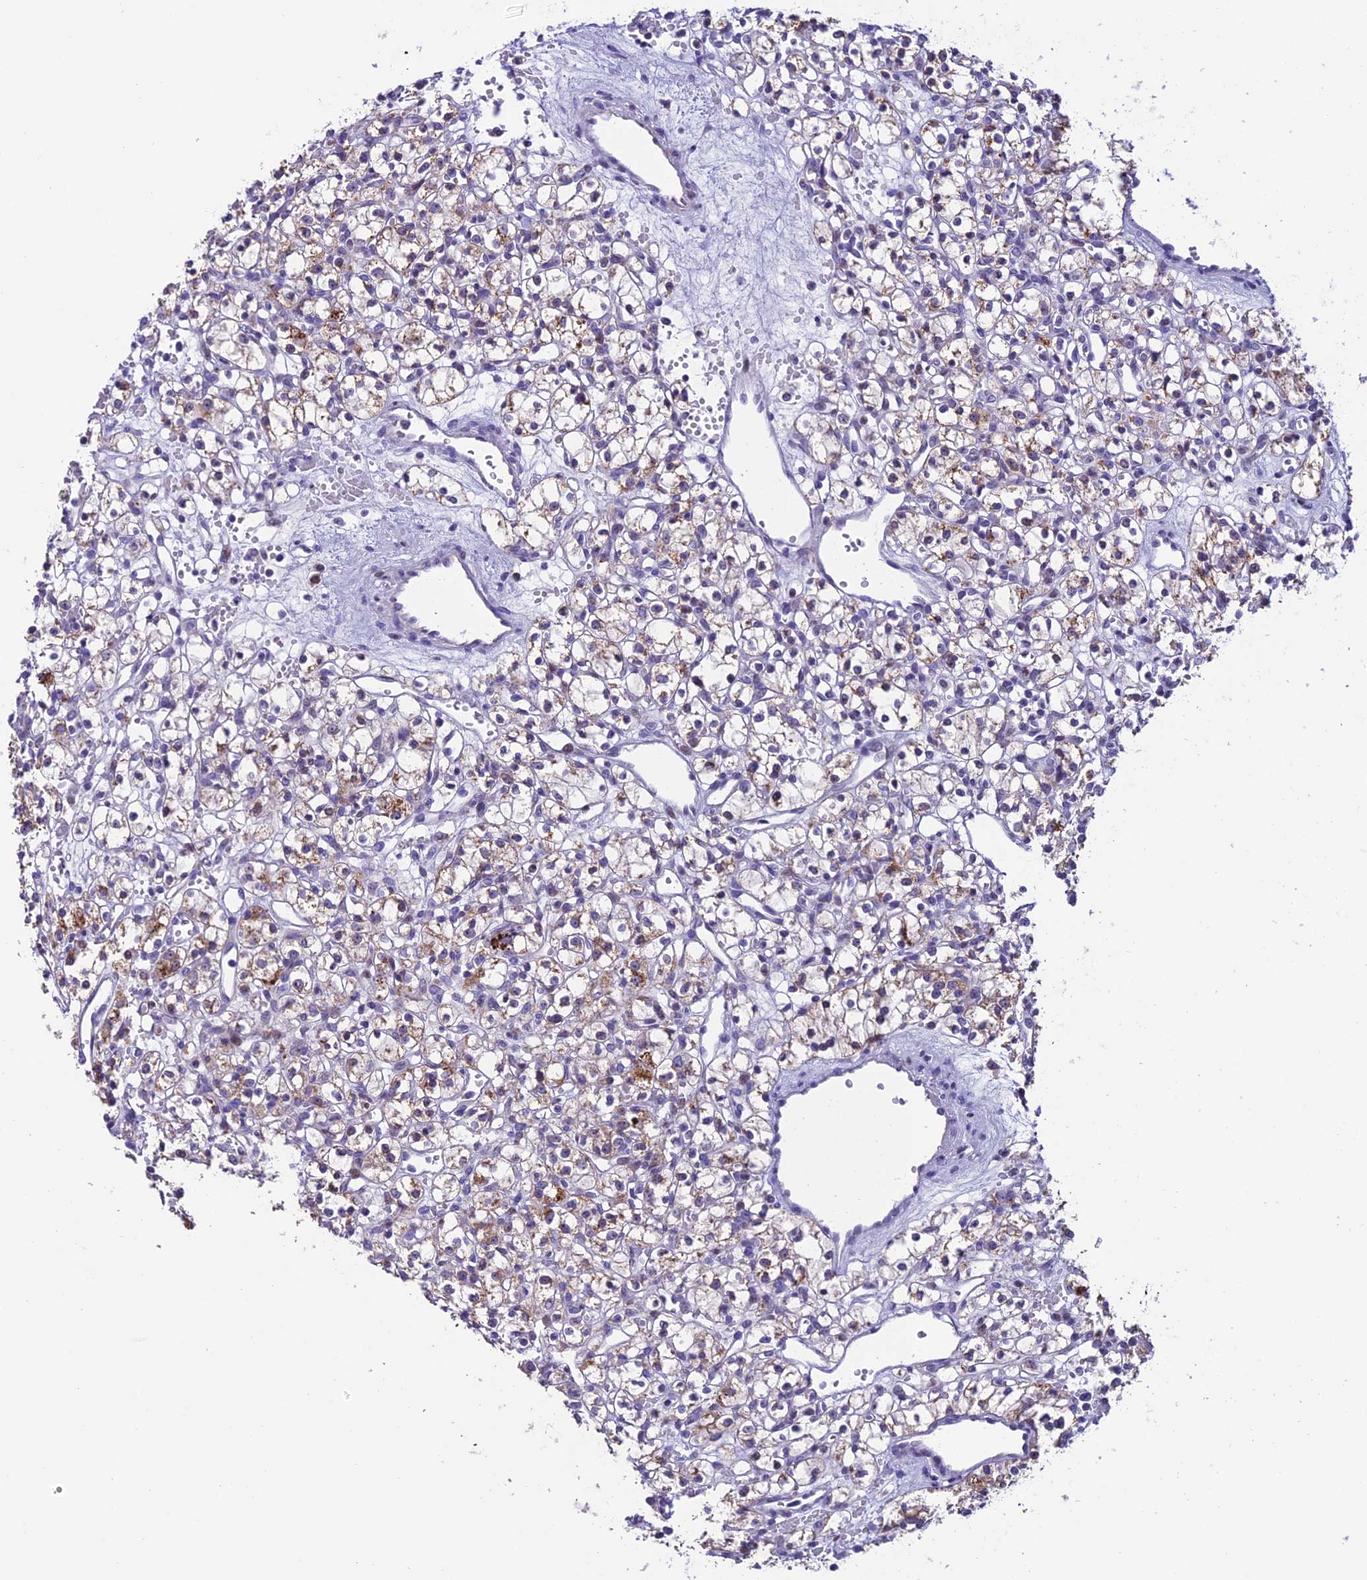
{"staining": {"intensity": "moderate", "quantity": "25%-75%", "location": "cytoplasmic/membranous"}, "tissue": "renal cancer", "cell_type": "Tumor cells", "image_type": "cancer", "snomed": [{"axis": "morphology", "description": "Adenocarcinoma, NOS"}, {"axis": "topography", "description": "Kidney"}], "caption": "Immunohistochemistry (IHC) (DAB) staining of human renal adenocarcinoma reveals moderate cytoplasmic/membranous protein expression in approximately 25%-75% of tumor cells.", "gene": "SLC10A1", "patient": {"sex": "female", "age": 59}}